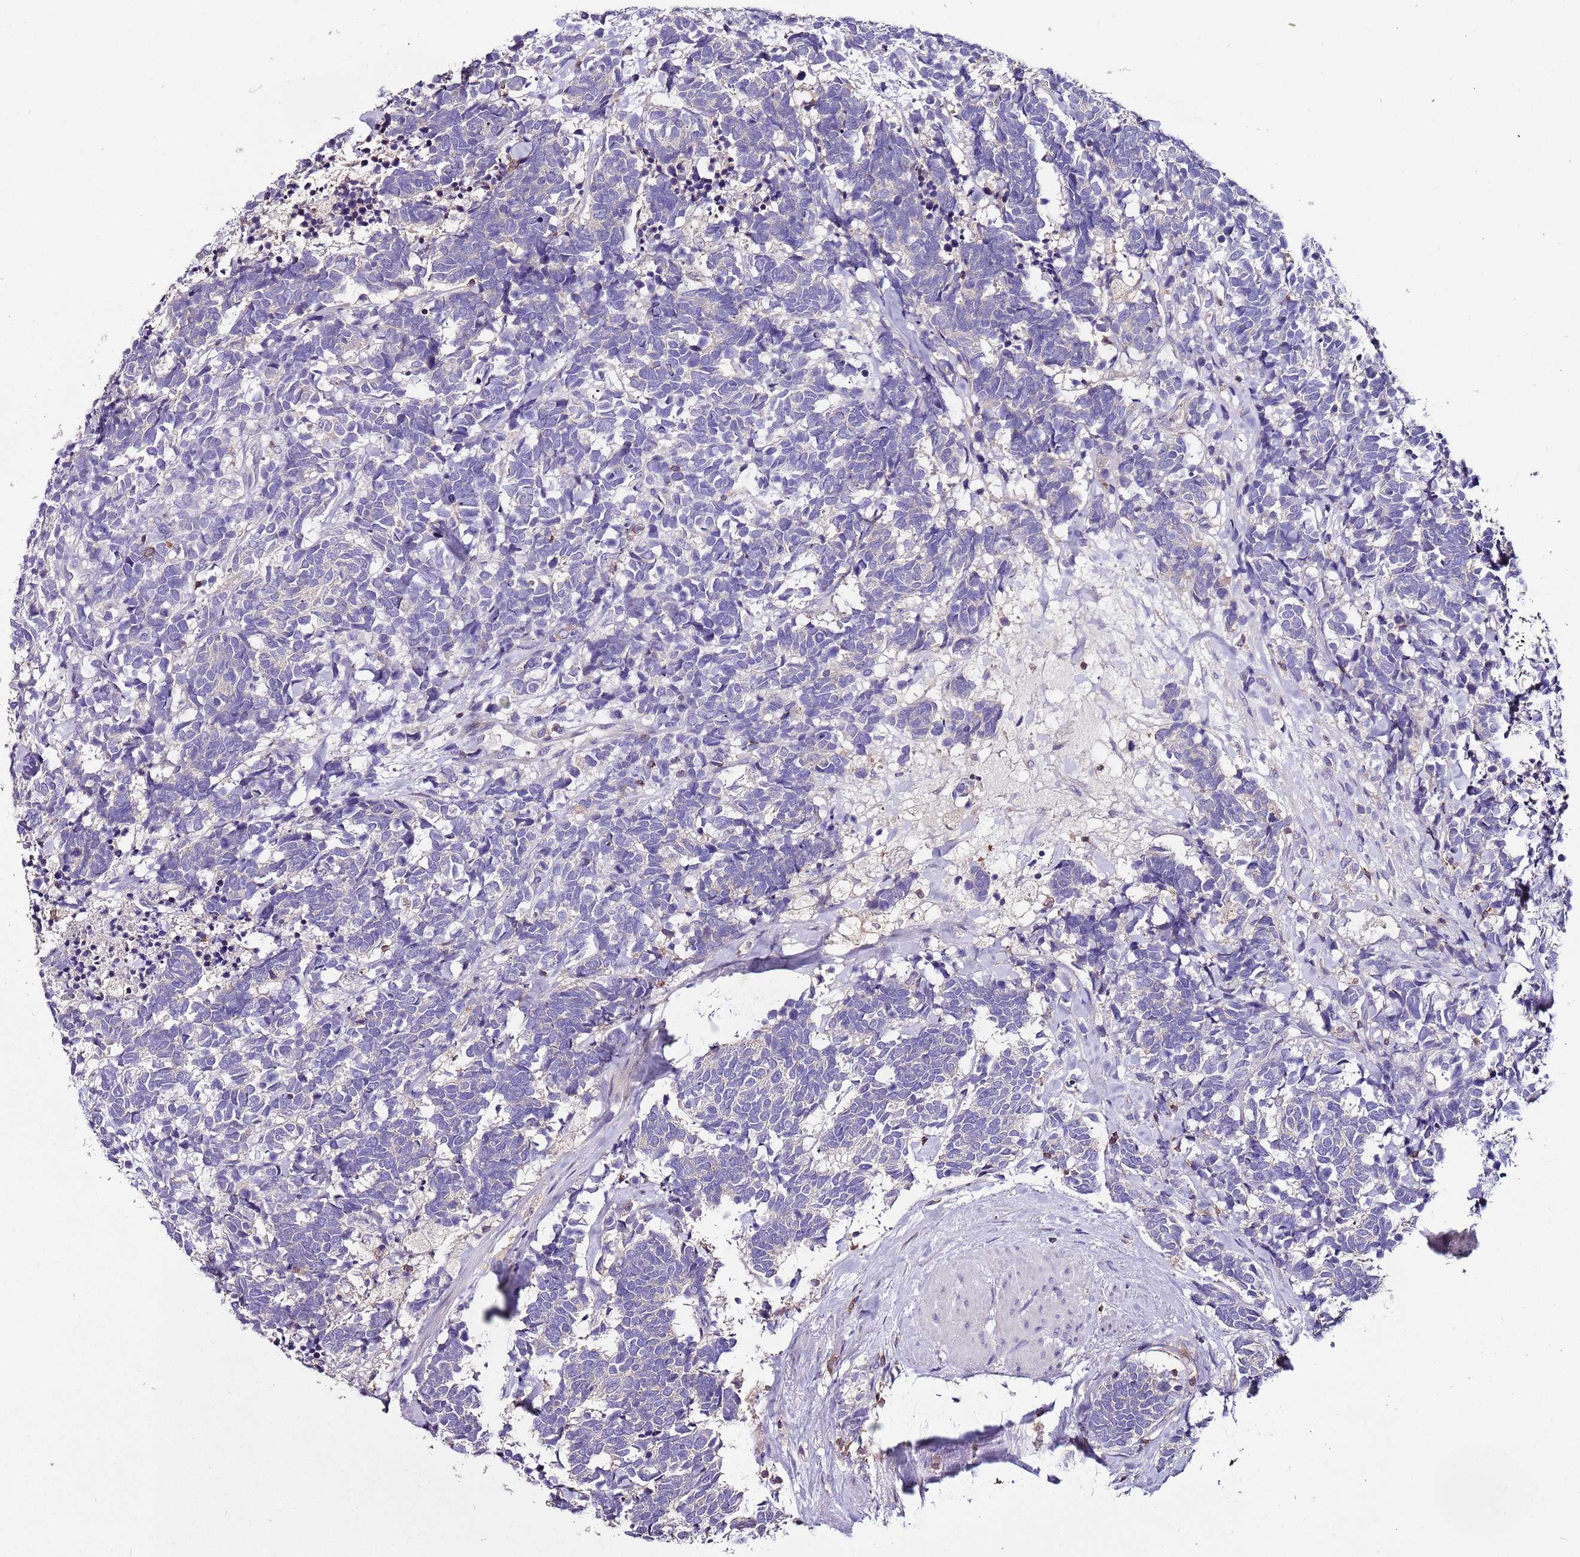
{"staining": {"intensity": "negative", "quantity": "none", "location": "none"}, "tissue": "carcinoid", "cell_type": "Tumor cells", "image_type": "cancer", "snomed": [{"axis": "morphology", "description": "Carcinoma, NOS"}, {"axis": "morphology", "description": "Carcinoid, malignant, NOS"}, {"axis": "topography", "description": "Prostate"}], "caption": "The image demonstrates no significant expression in tumor cells of carcinoid.", "gene": "IGIP", "patient": {"sex": "male", "age": 57}}